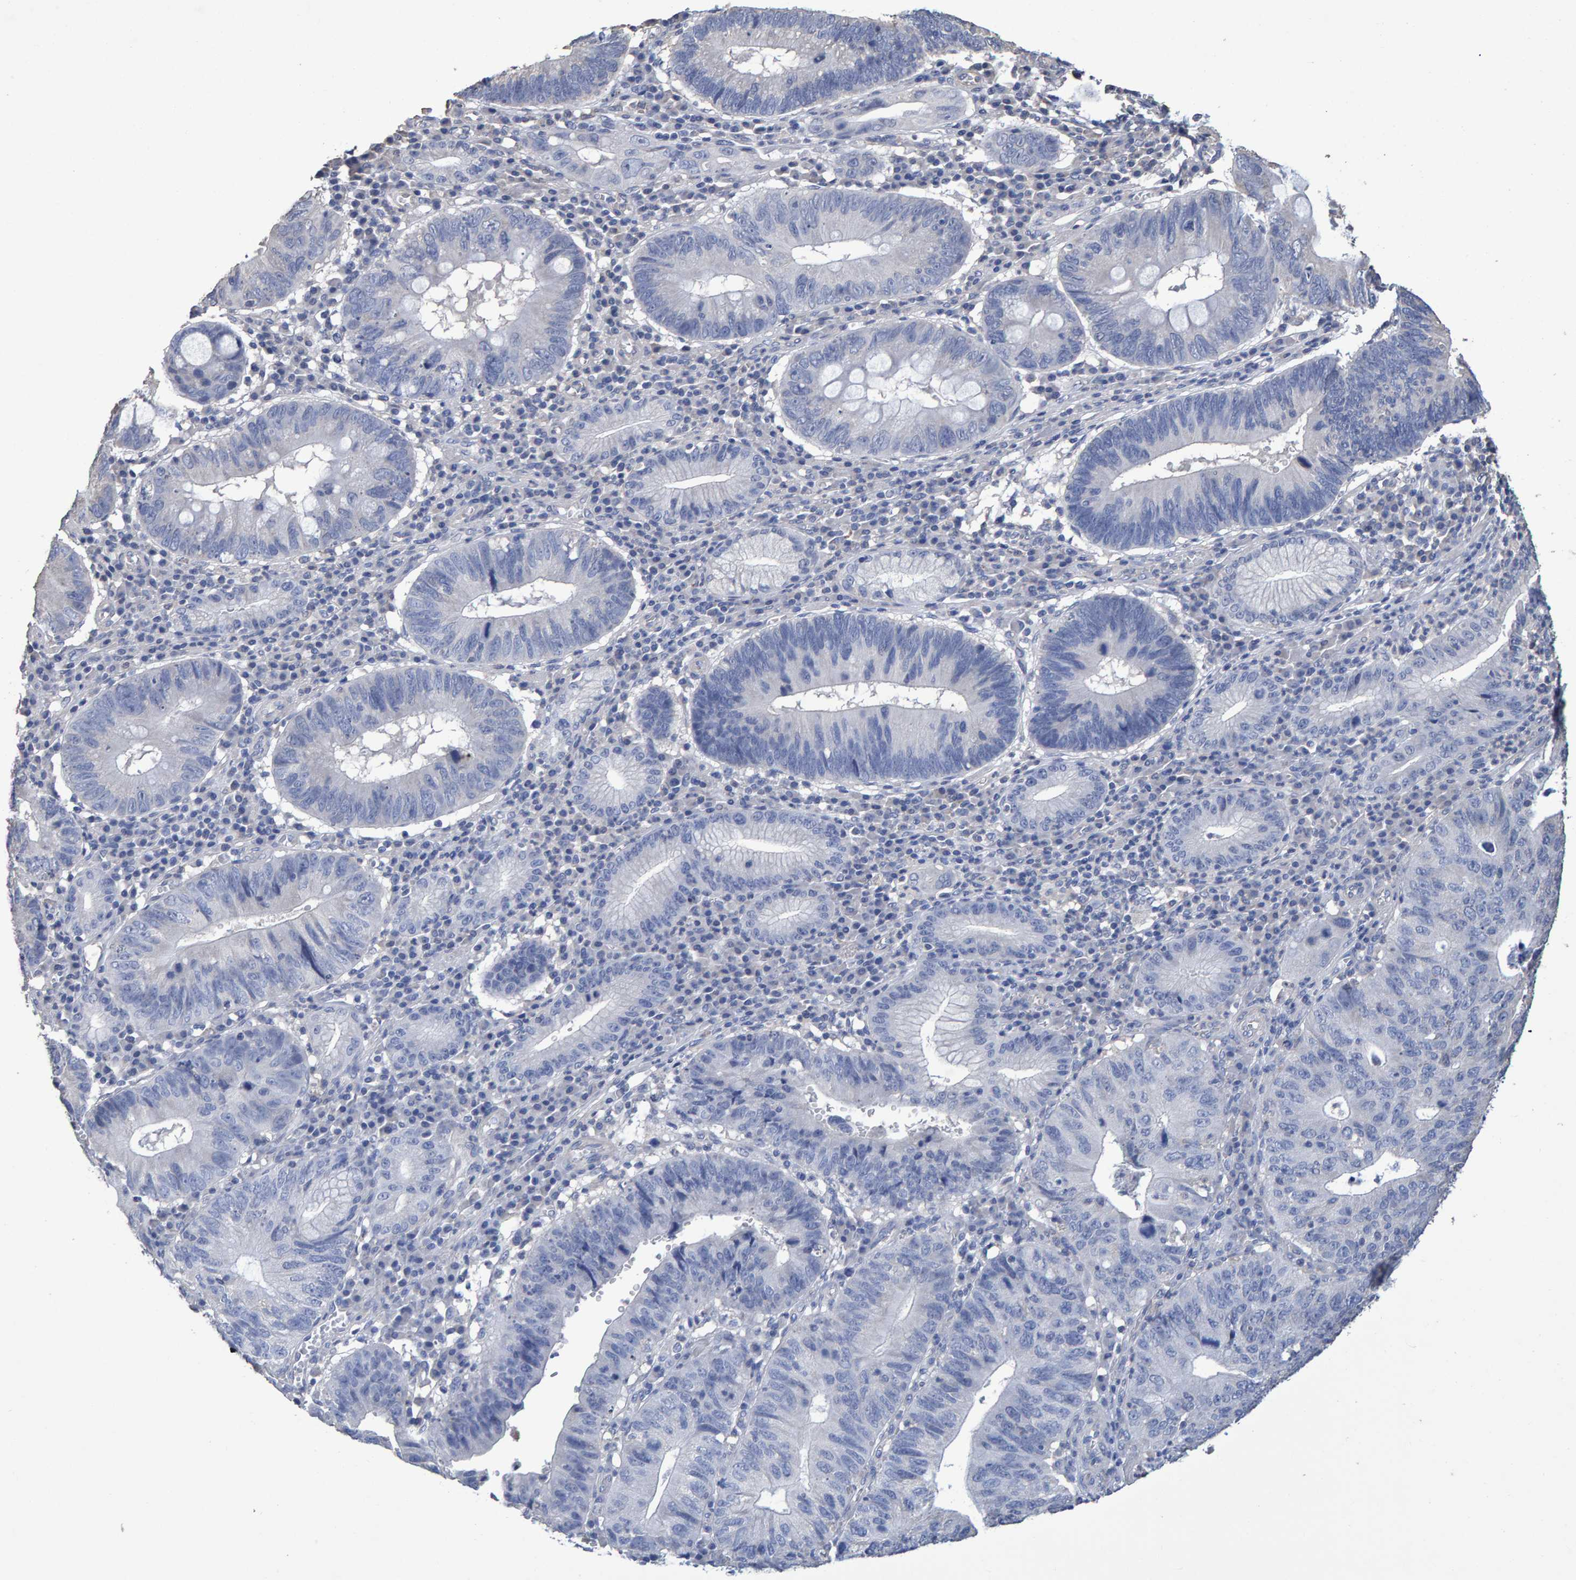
{"staining": {"intensity": "negative", "quantity": "none", "location": "none"}, "tissue": "stomach cancer", "cell_type": "Tumor cells", "image_type": "cancer", "snomed": [{"axis": "morphology", "description": "Adenocarcinoma, NOS"}, {"axis": "topography", "description": "Stomach"}], "caption": "The micrograph displays no staining of tumor cells in stomach cancer (adenocarcinoma).", "gene": "HEMGN", "patient": {"sex": "male", "age": 59}}